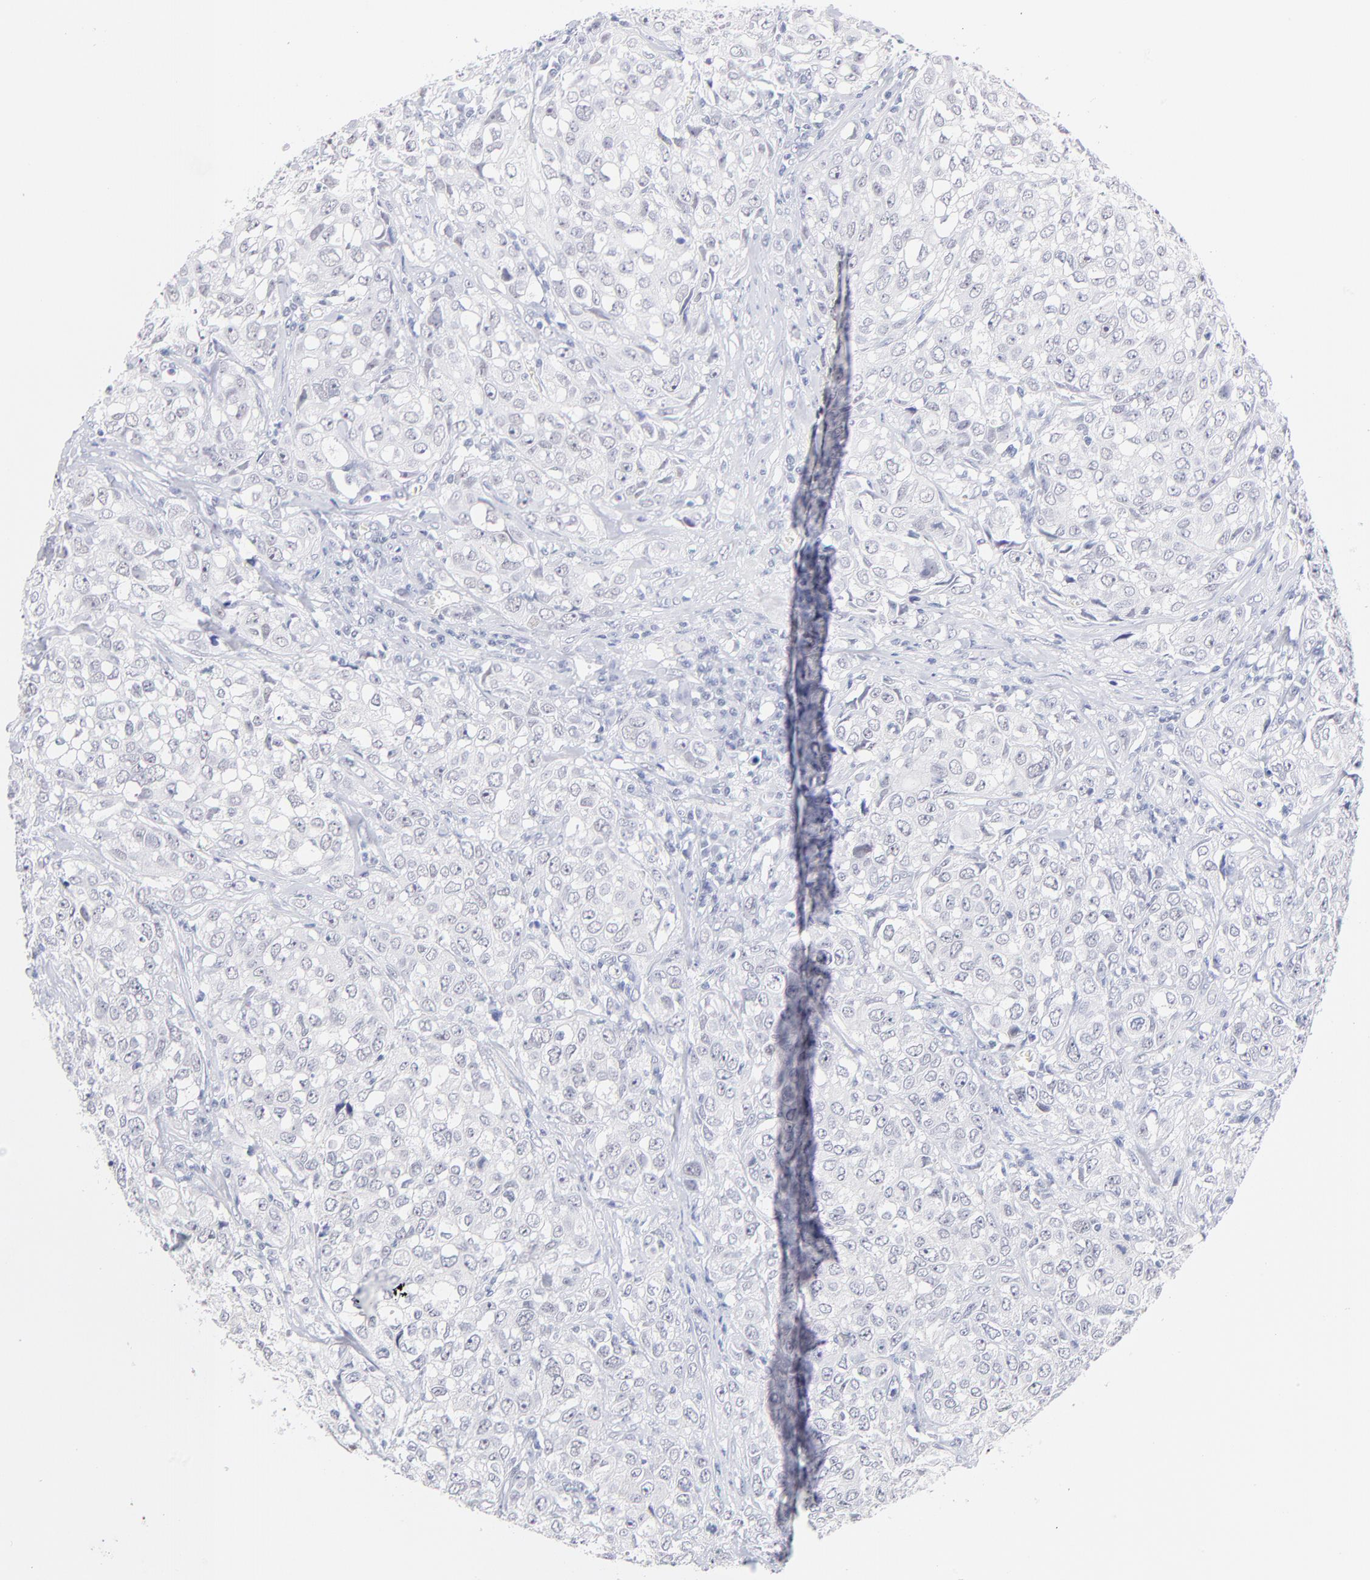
{"staining": {"intensity": "negative", "quantity": "none", "location": "none"}, "tissue": "urothelial cancer", "cell_type": "Tumor cells", "image_type": "cancer", "snomed": [{"axis": "morphology", "description": "Urothelial carcinoma, High grade"}, {"axis": "topography", "description": "Urinary bladder"}], "caption": "A micrograph of urothelial cancer stained for a protein displays no brown staining in tumor cells. The staining is performed using DAB (3,3'-diaminobenzidine) brown chromogen with nuclei counter-stained in using hematoxylin.", "gene": "ZNF74", "patient": {"sex": "female", "age": 75}}